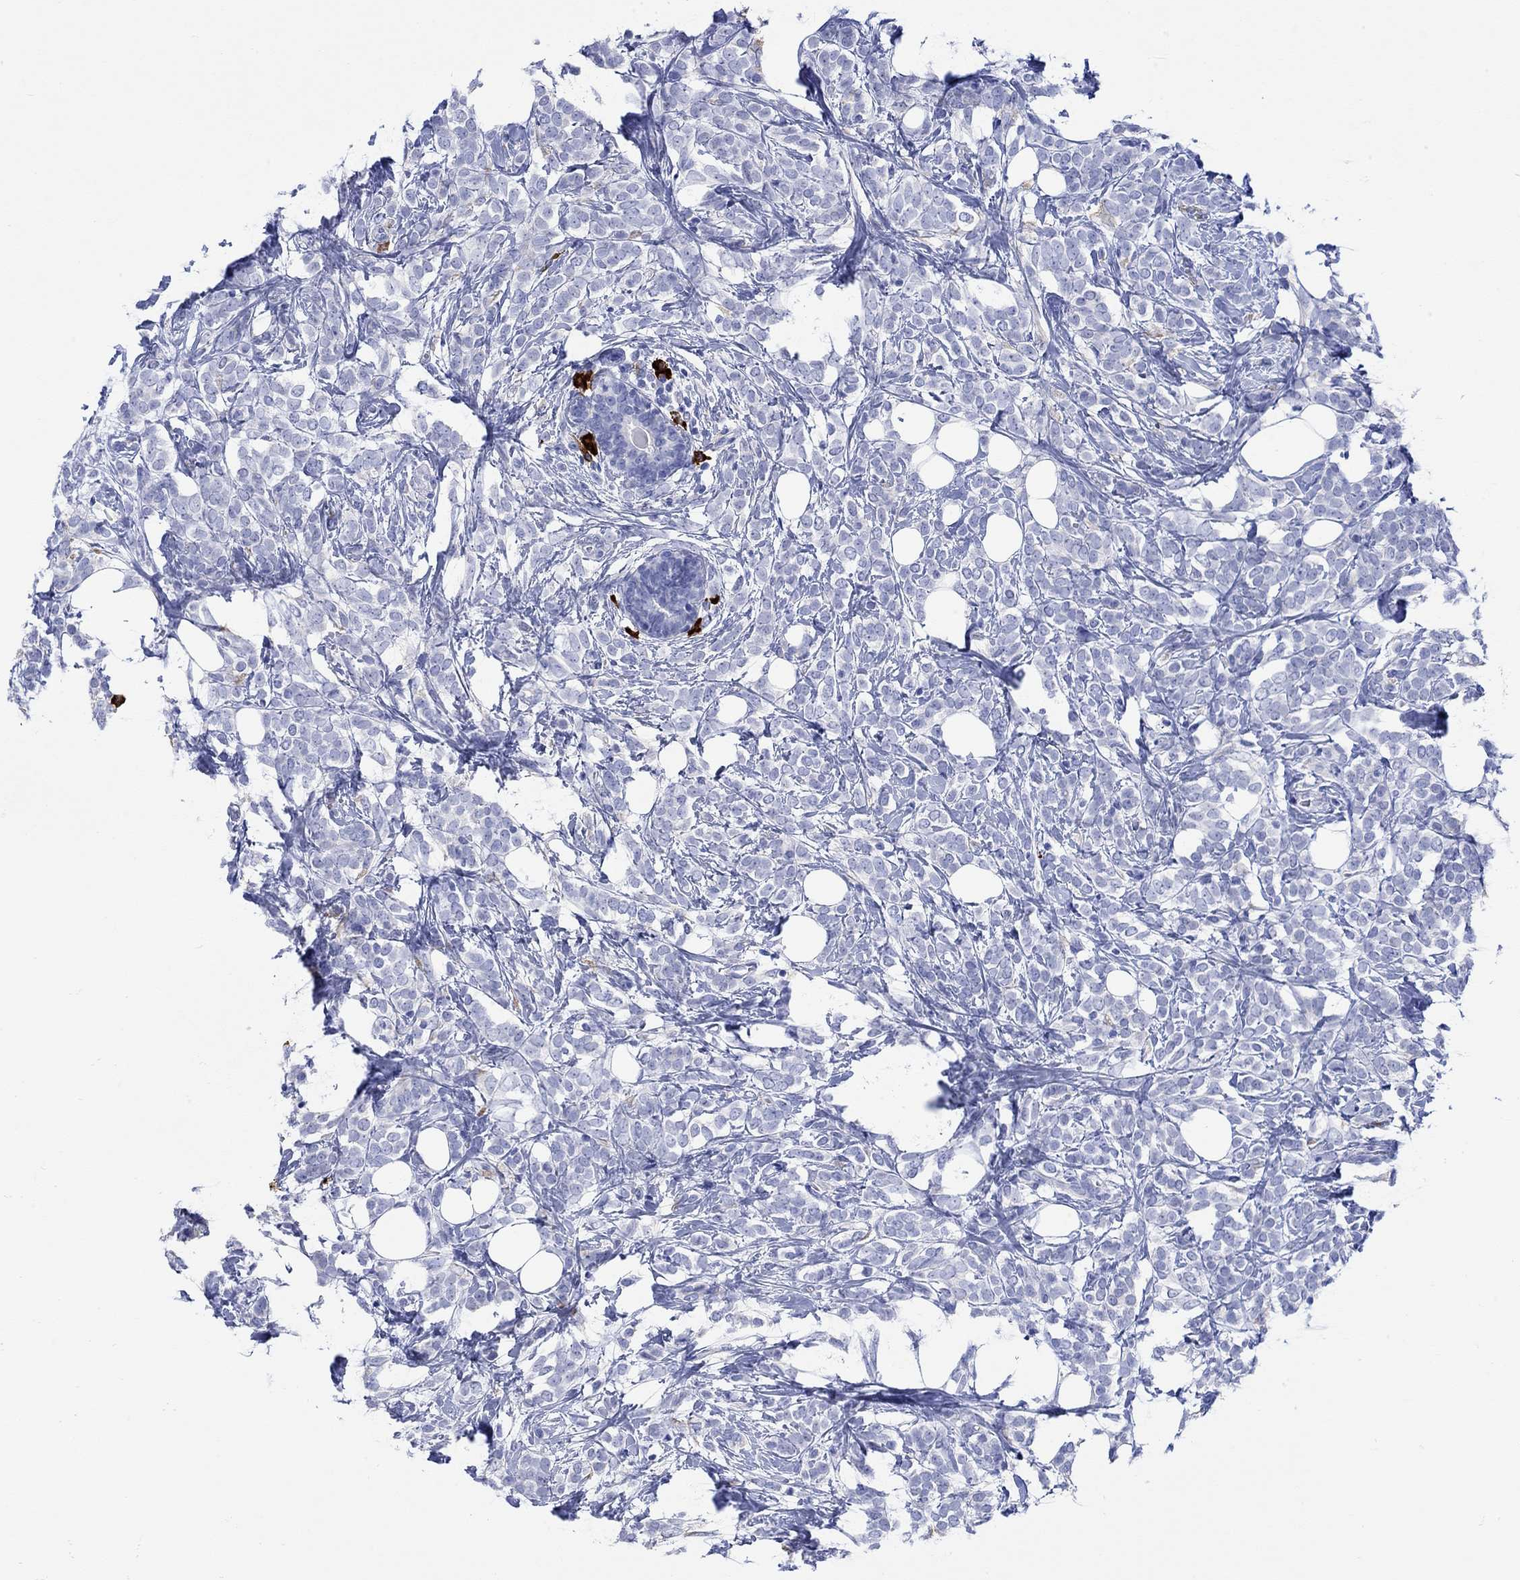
{"staining": {"intensity": "negative", "quantity": "none", "location": "none"}, "tissue": "breast cancer", "cell_type": "Tumor cells", "image_type": "cancer", "snomed": [{"axis": "morphology", "description": "Lobular carcinoma"}, {"axis": "topography", "description": "Breast"}], "caption": "IHC image of neoplastic tissue: human breast lobular carcinoma stained with DAB (3,3'-diaminobenzidine) shows no significant protein expression in tumor cells.", "gene": "P2RY6", "patient": {"sex": "female", "age": 49}}